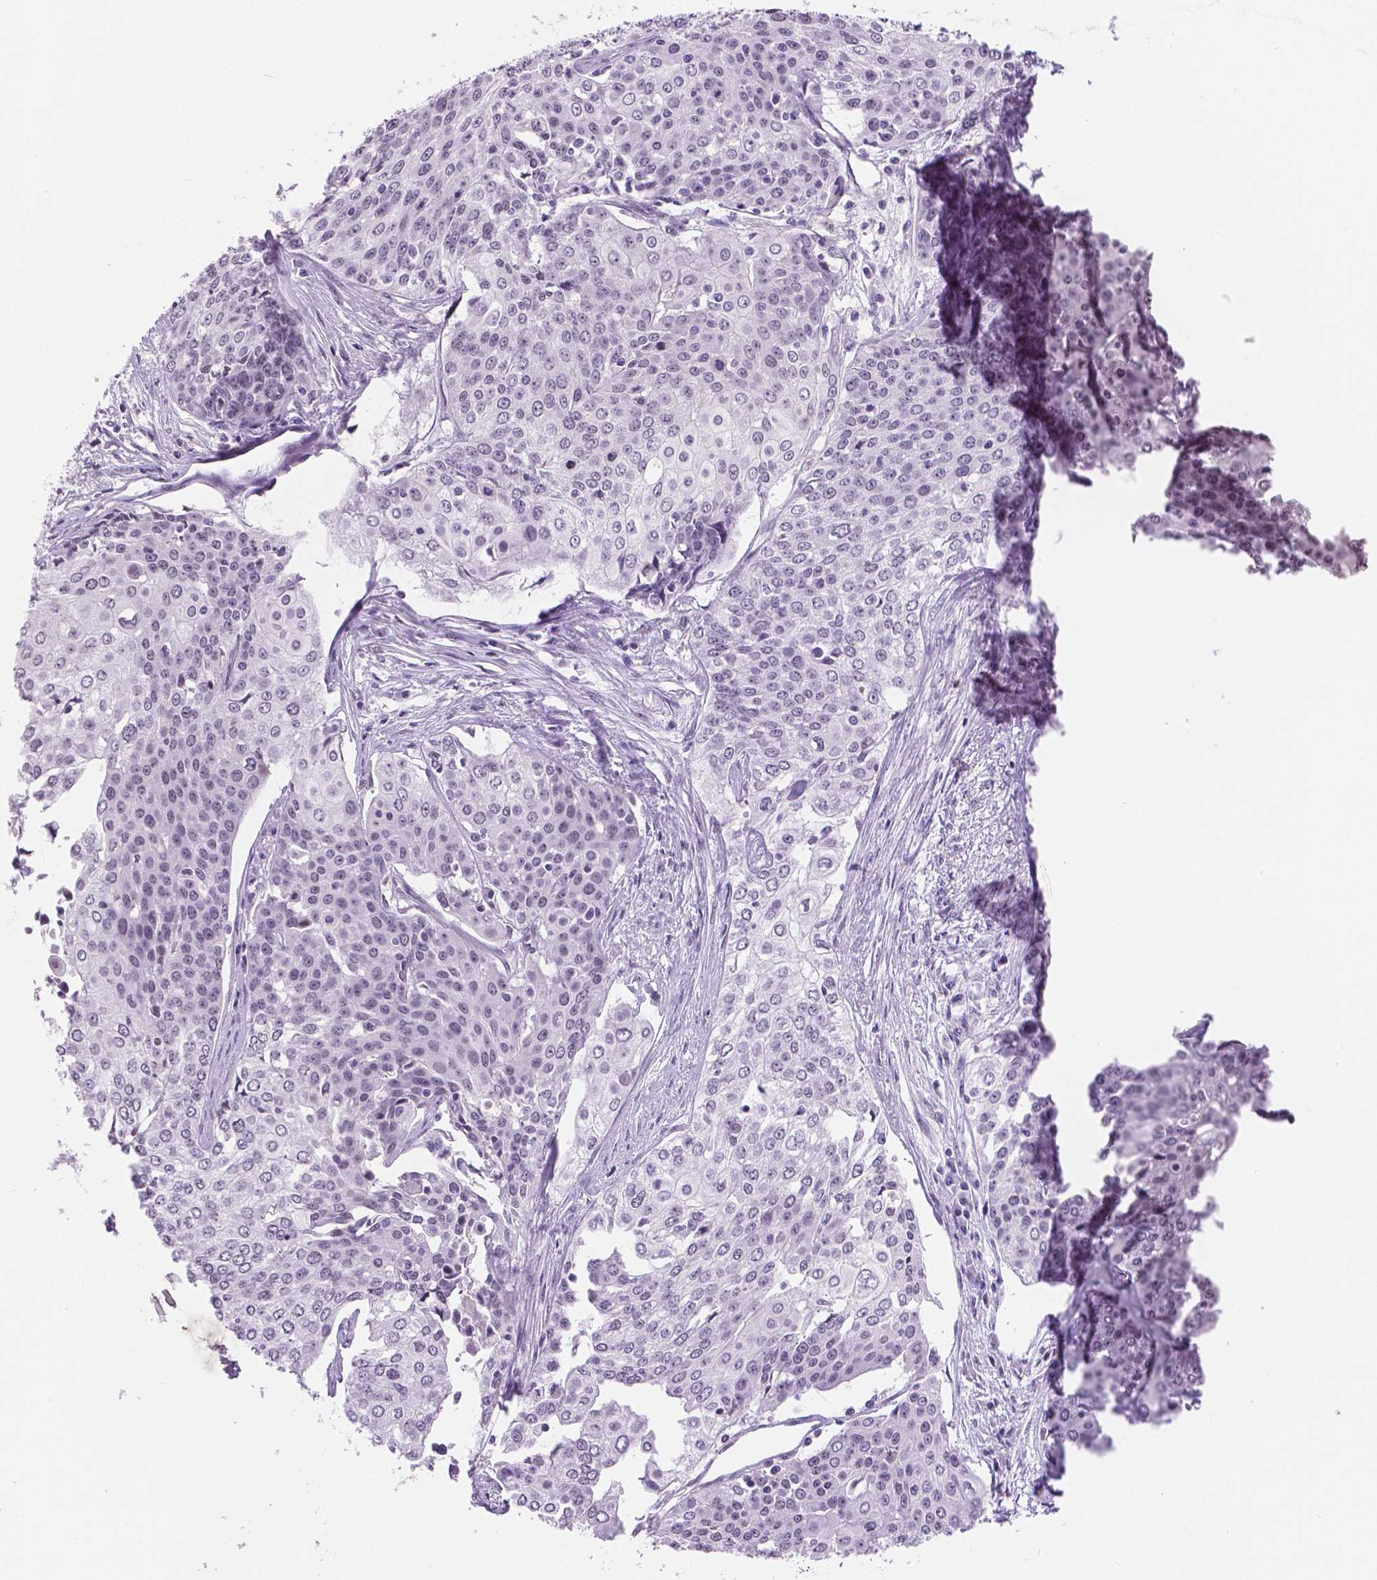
{"staining": {"intensity": "negative", "quantity": "none", "location": "none"}, "tissue": "cervical cancer", "cell_type": "Tumor cells", "image_type": "cancer", "snomed": [{"axis": "morphology", "description": "Squamous cell carcinoma, NOS"}, {"axis": "topography", "description": "Cervix"}], "caption": "Tumor cells are negative for brown protein staining in cervical cancer.", "gene": "NHP2", "patient": {"sex": "female", "age": 39}}